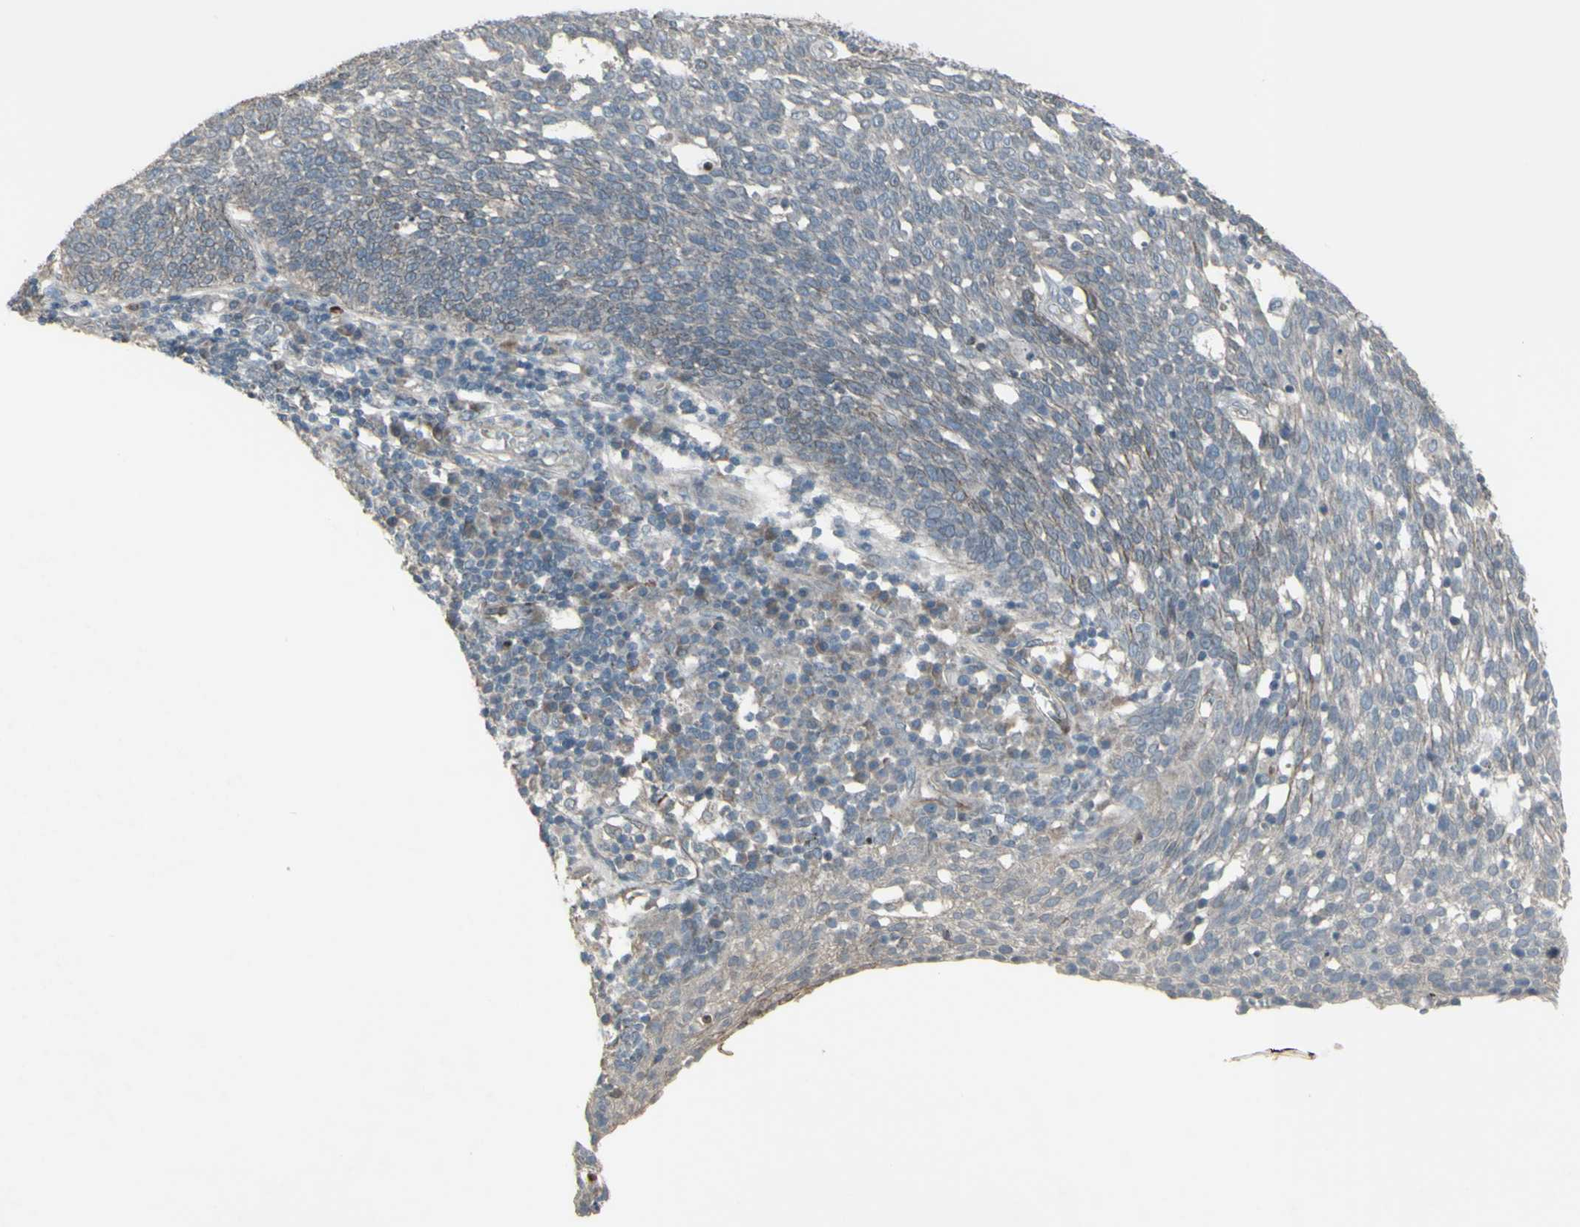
{"staining": {"intensity": "weak", "quantity": ">75%", "location": "cytoplasmic/membranous"}, "tissue": "cervical cancer", "cell_type": "Tumor cells", "image_type": "cancer", "snomed": [{"axis": "morphology", "description": "Squamous cell carcinoma, NOS"}, {"axis": "topography", "description": "Cervix"}], "caption": "IHC (DAB) staining of cervical cancer (squamous cell carcinoma) reveals weak cytoplasmic/membranous protein positivity in approximately >75% of tumor cells. (Stains: DAB (3,3'-diaminobenzidine) in brown, nuclei in blue, Microscopy: brightfield microscopy at high magnification).", "gene": "GRAMD1B", "patient": {"sex": "female", "age": 34}}